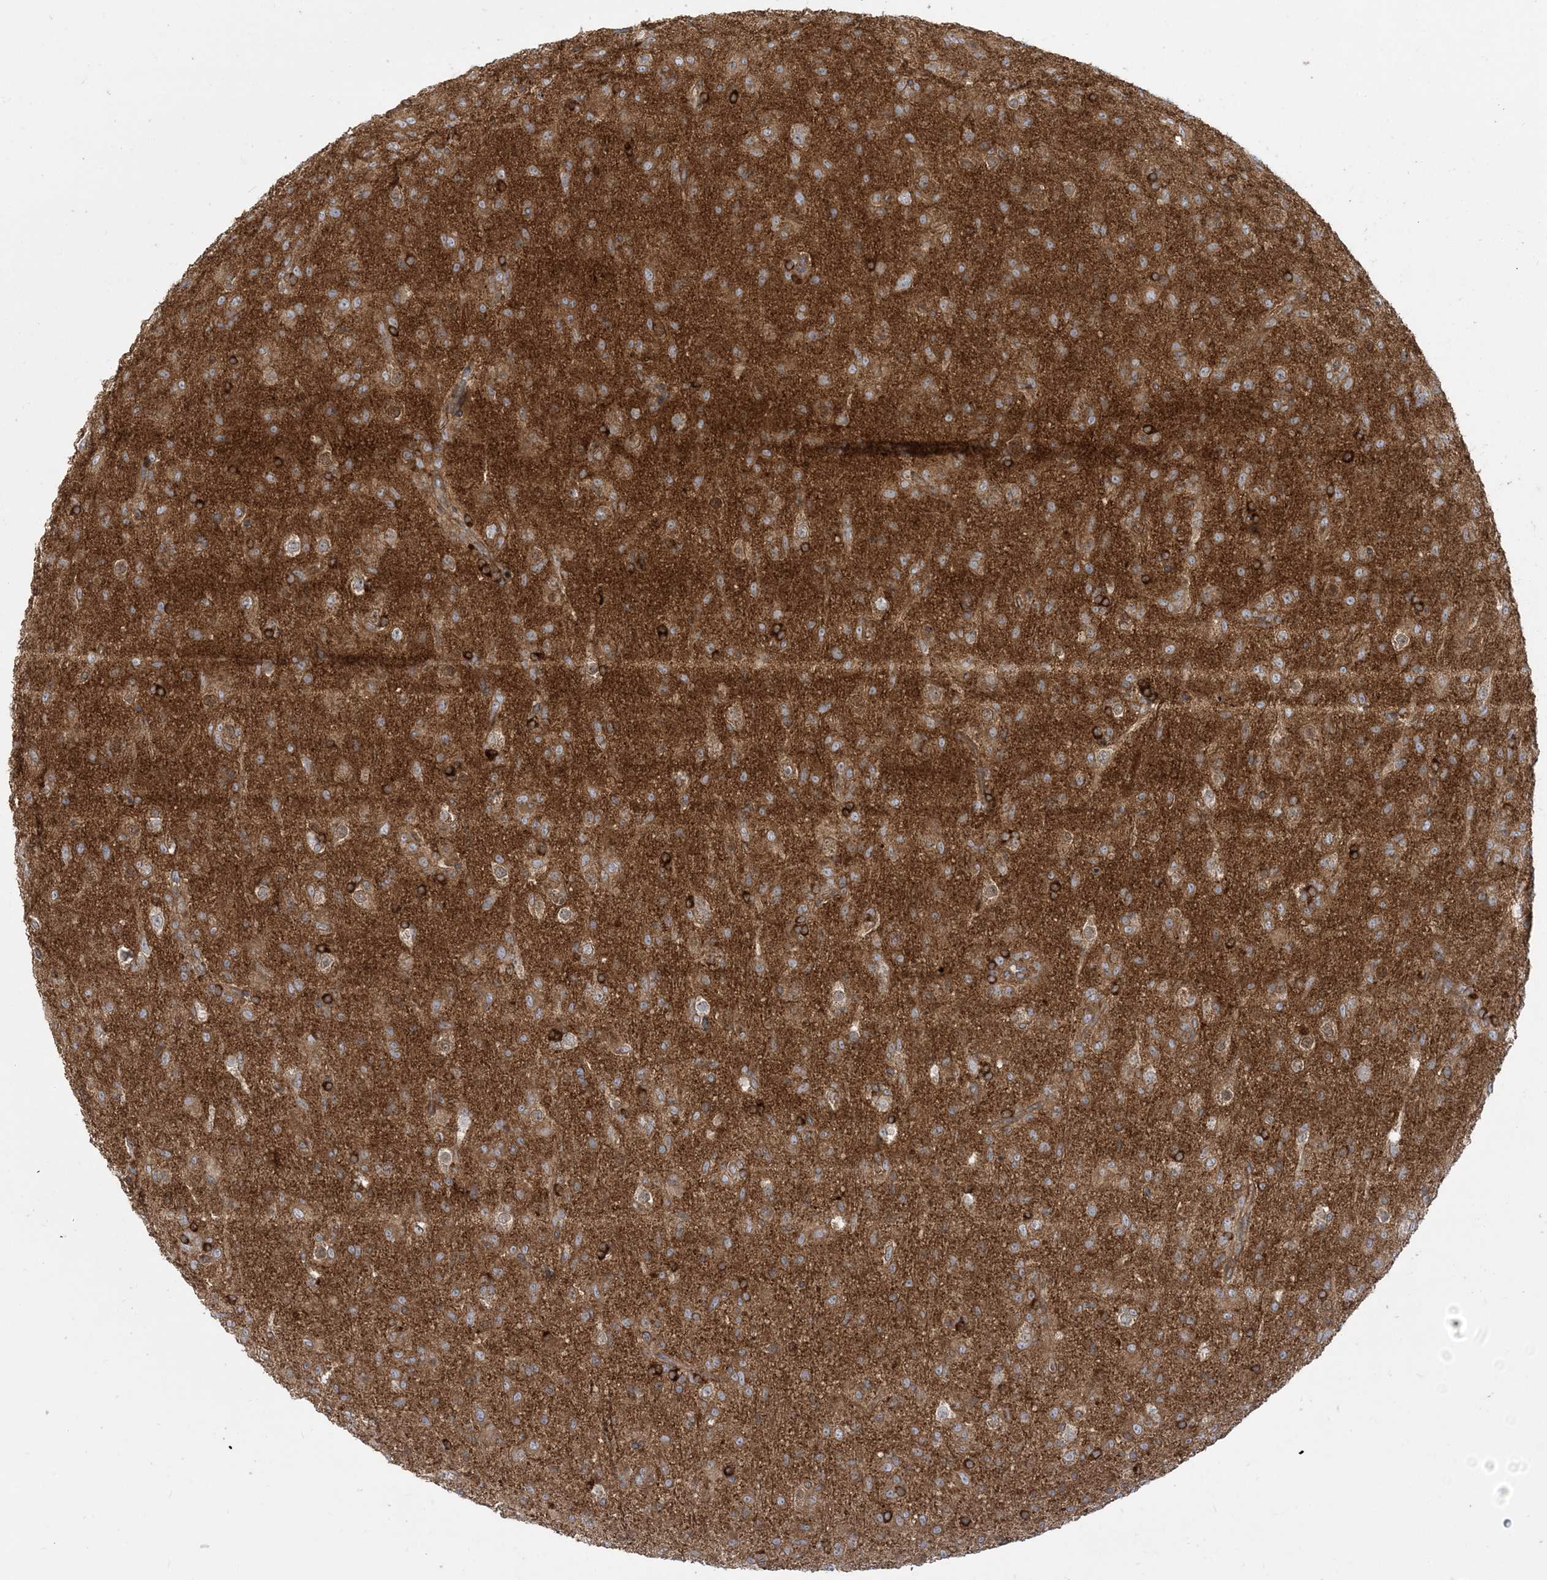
{"staining": {"intensity": "weak", "quantity": "25%-75%", "location": "cytoplasmic/membranous"}, "tissue": "glioma", "cell_type": "Tumor cells", "image_type": "cancer", "snomed": [{"axis": "morphology", "description": "Glioma, malignant, Low grade"}, {"axis": "topography", "description": "Brain"}], "caption": "Brown immunohistochemical staining in human malignant low-grade glioma exhibits weak cytoplasmic/membranous staining in approximately 25%-75% of tumor cells.", "gene": "STAM", "patient": {"sex": "male", "age": 65}}